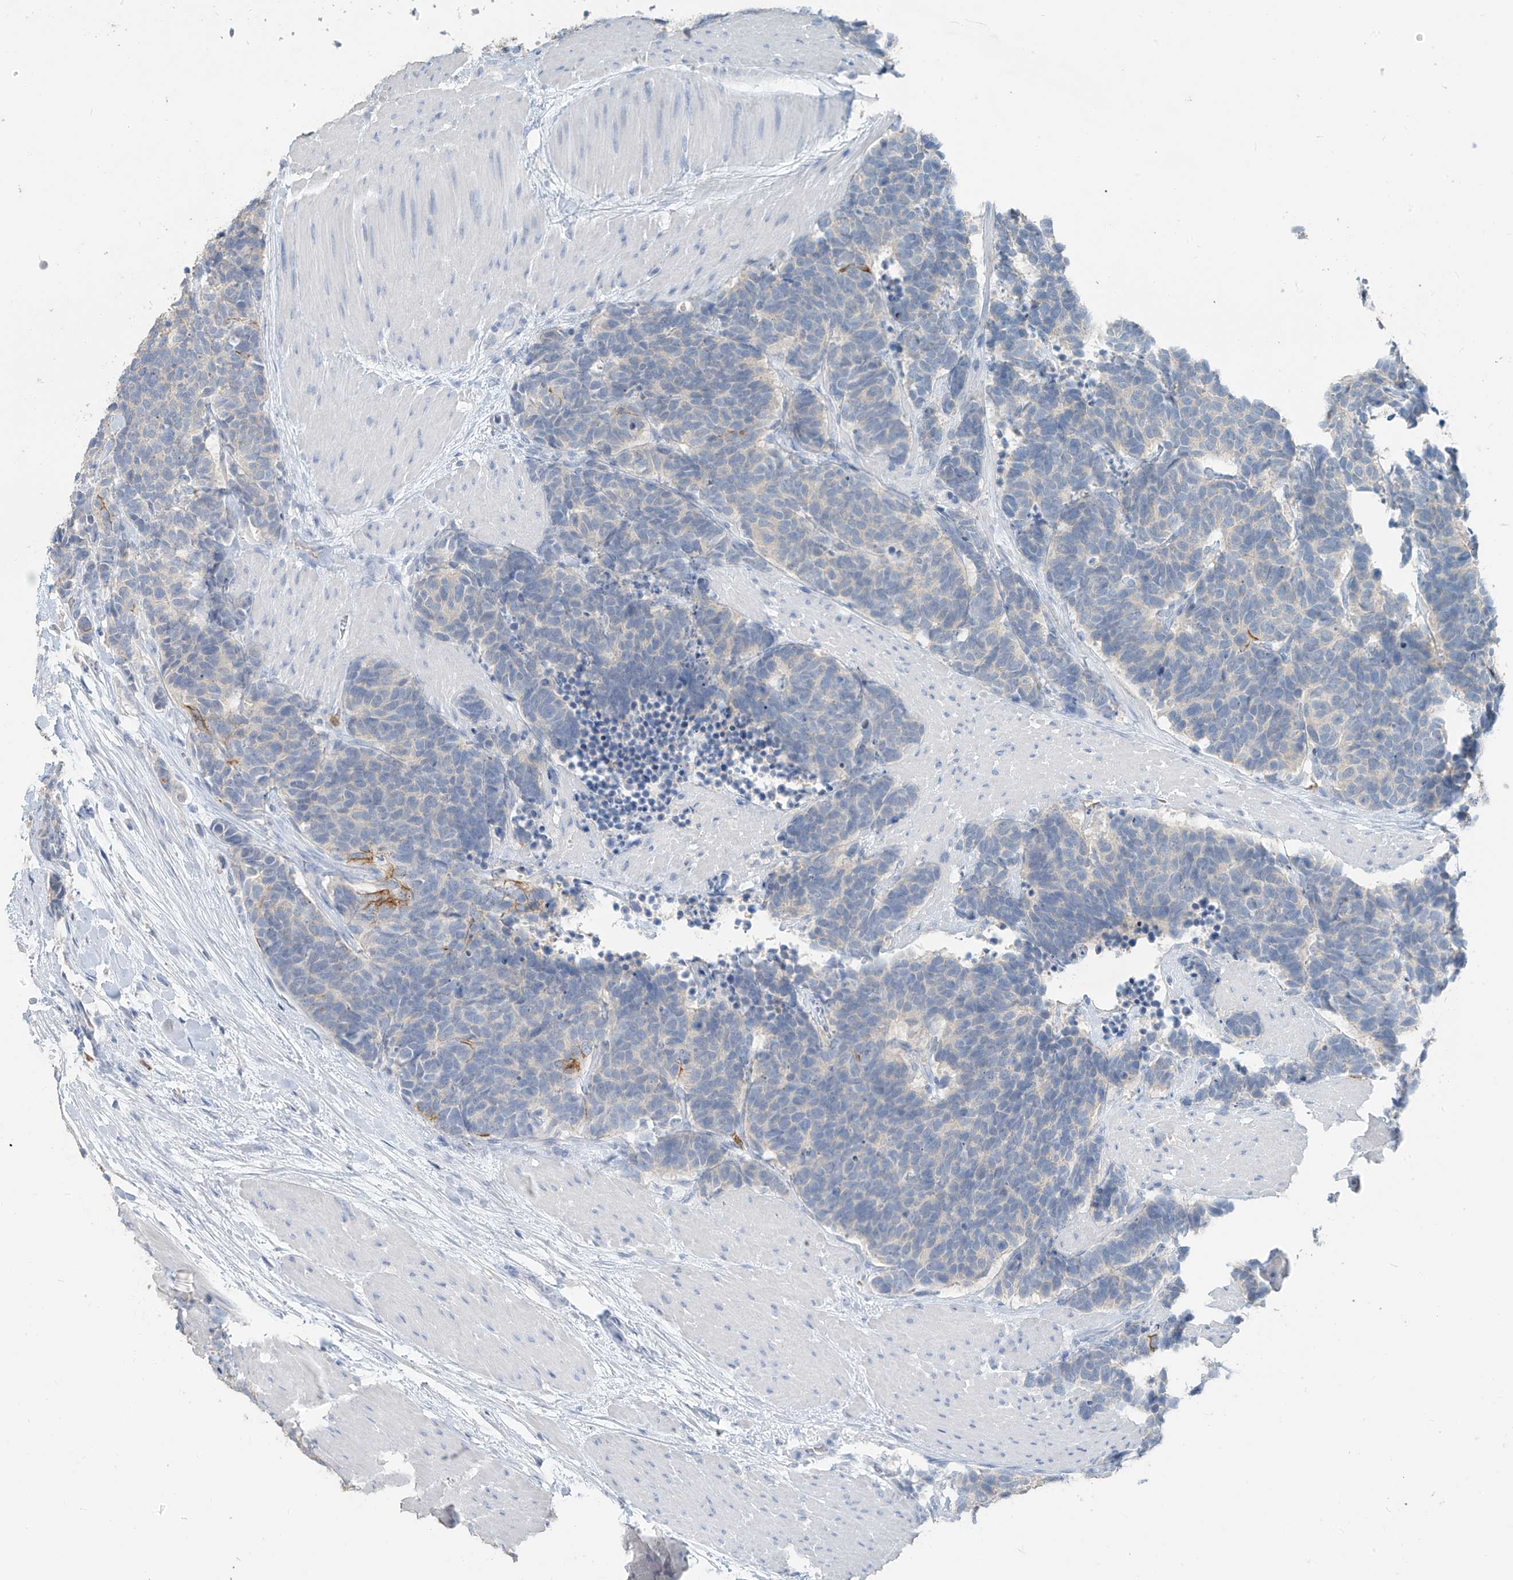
{"staining": {"intensity": "moderate", "quantity": "<25%", "location": "cytoplasmic/membranous"}, "tissue": "carcinoid", "cell_type": "Tumor cells", "image_type": "cancer", "snomed": [{"axis": "morphology", "description": "Carcinoma, NOS"}, {"axis": "morphology", "description": "Carcinoid, malignant, NOS"}, {"axis": "topography", "description": "Urinary bladder"}], "caption": "A brown stain labels moderate cytoplasmic/membranous expression of a protein in human carcinoid tumor cells.", "gene": "PAFAH1B3", "patient": {"sex": "male", "age": 57}}